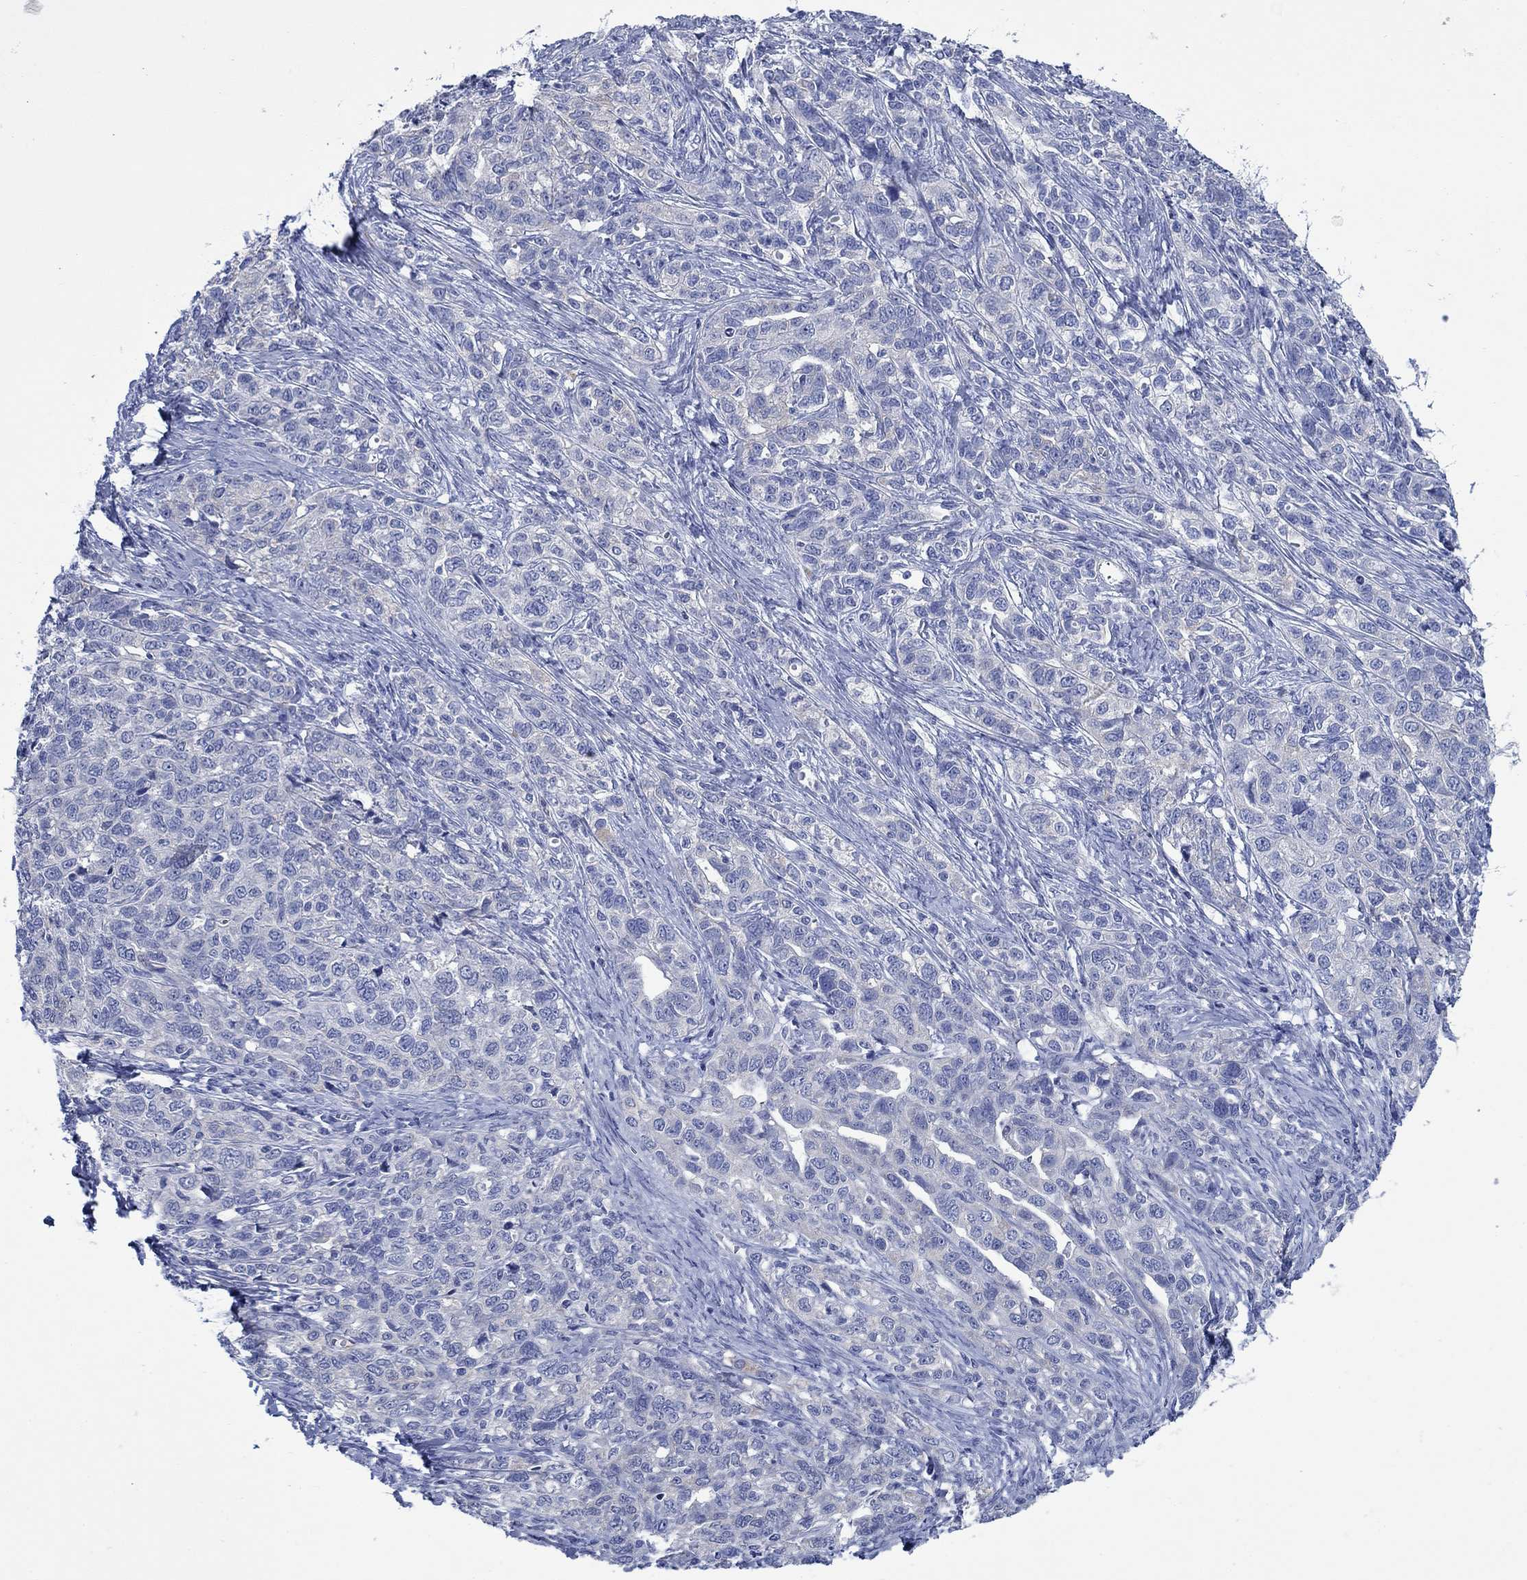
{"staining": {"intensity": "negative", "quantity": "none", "location": "none"}, "tissue": "ovarian cancer", "cell_type": "Tumor cells", "image_type": "cancer", "snomed": [{"axis": "morphology", "description": "Cystadenocarcinoma, serous, NOS"}, {"axis": "topography", "description": "Ovary"}], "caption": "Immunohistochemistry (IHC) micrograph of human serous cystadenocarcinoma (ovarian) stained for a protein (brown), which shows no positivity in tumor cells.", "gene": "TRIM16", "patient": {"sex": "female", "age": 71}}